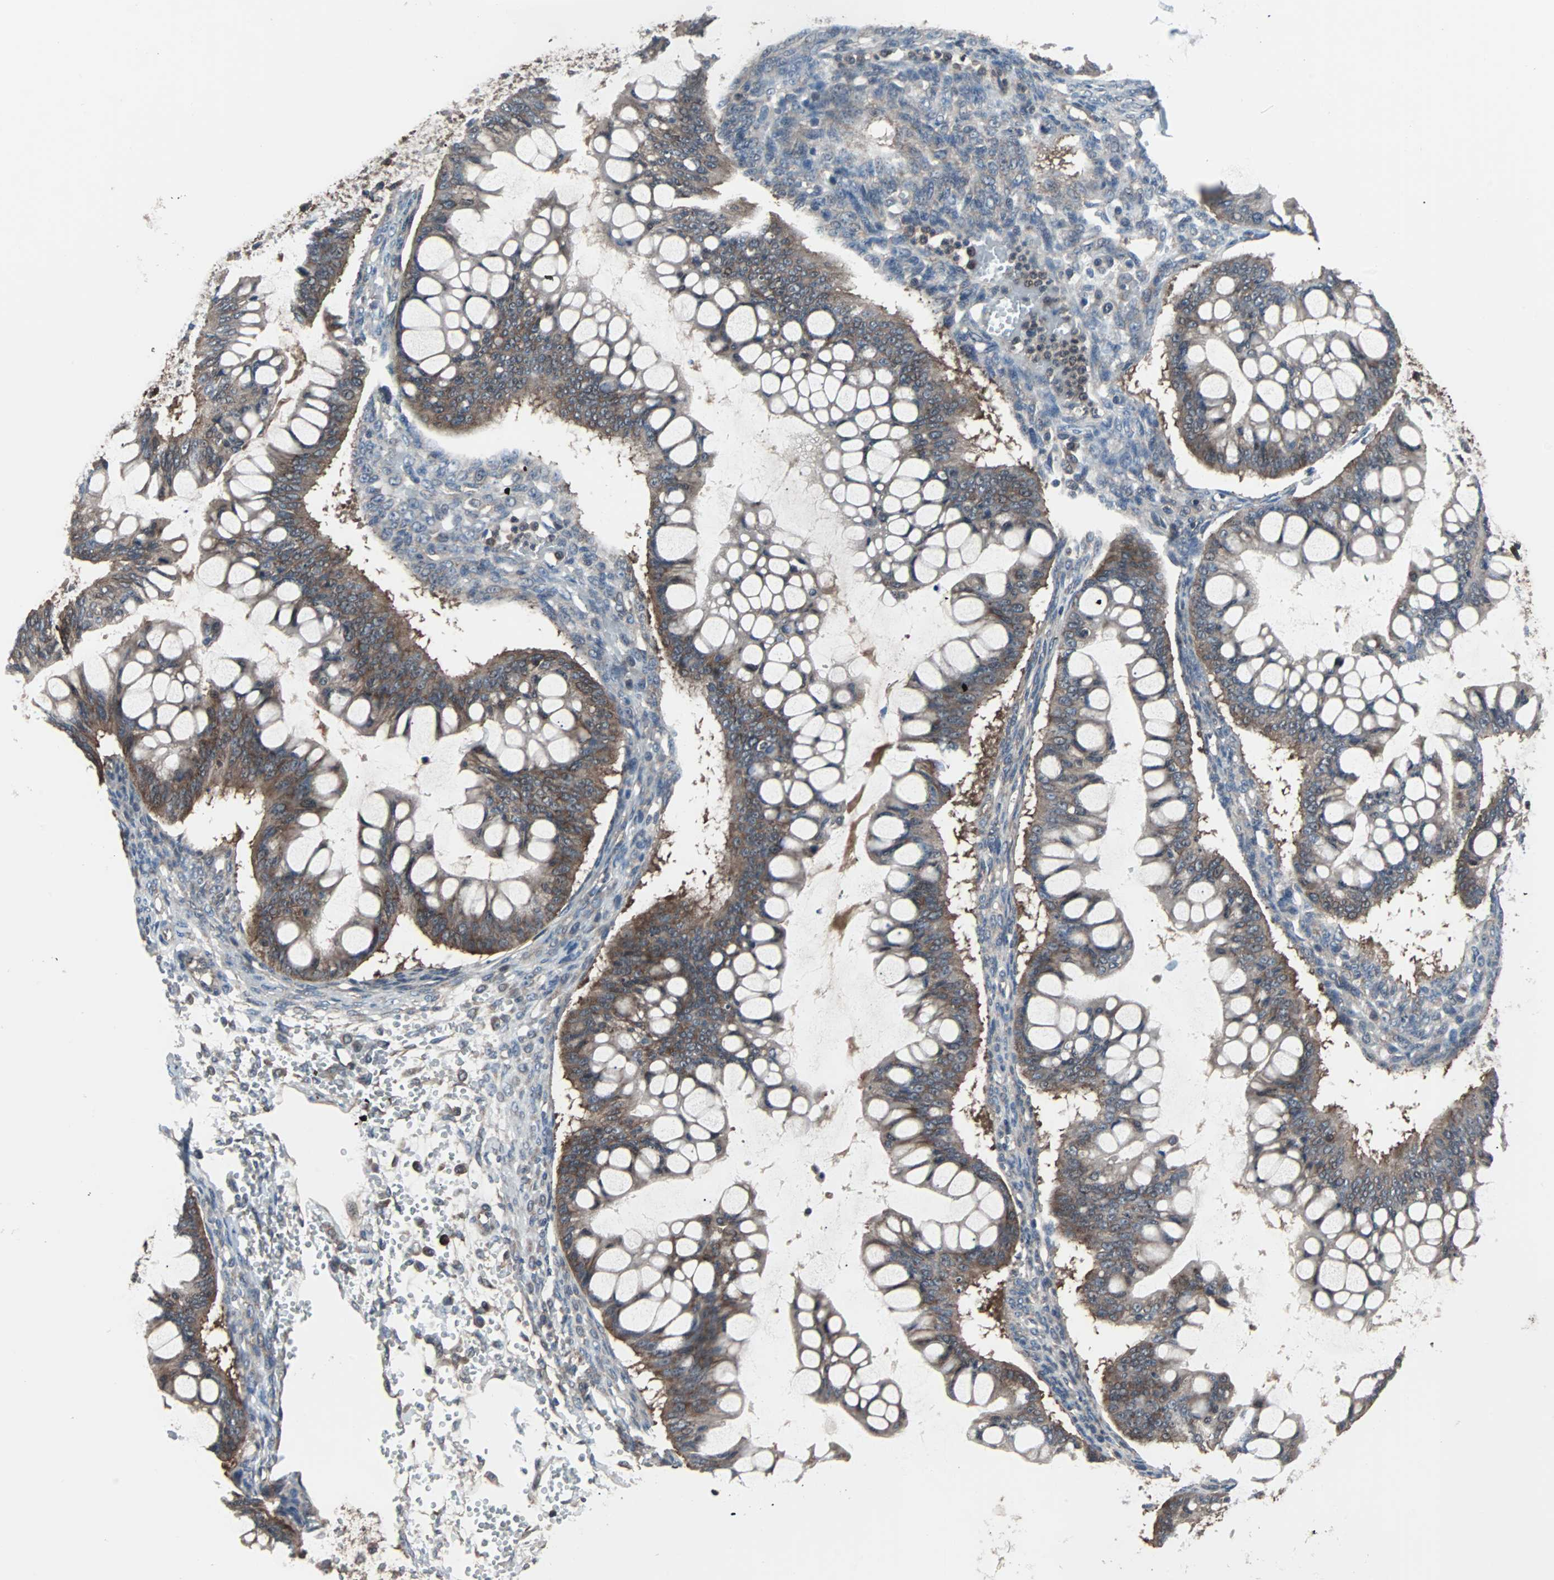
{"staining": {"intensity": "moderate", "quantity": ">75%", "location": "cytoplasmic/membranous"}, "tissue": "ovarian cancer", "cell_type": "Tumor cells", "image_type": "cancer", "snomed": [{"axis": "morphology", "description": "Cystadenocarcinoma, mucinous, NOS"}, {"axis": "topography", "description": "Ovary"}], "caption": "Tumor cells show moderate cytoplasmic/membranous expression in about >75% of cells in mucinous cystadenocarcinoma (ovarian).", "gene": "PAK1", "patient": {"sex": "female", "age": 73}}